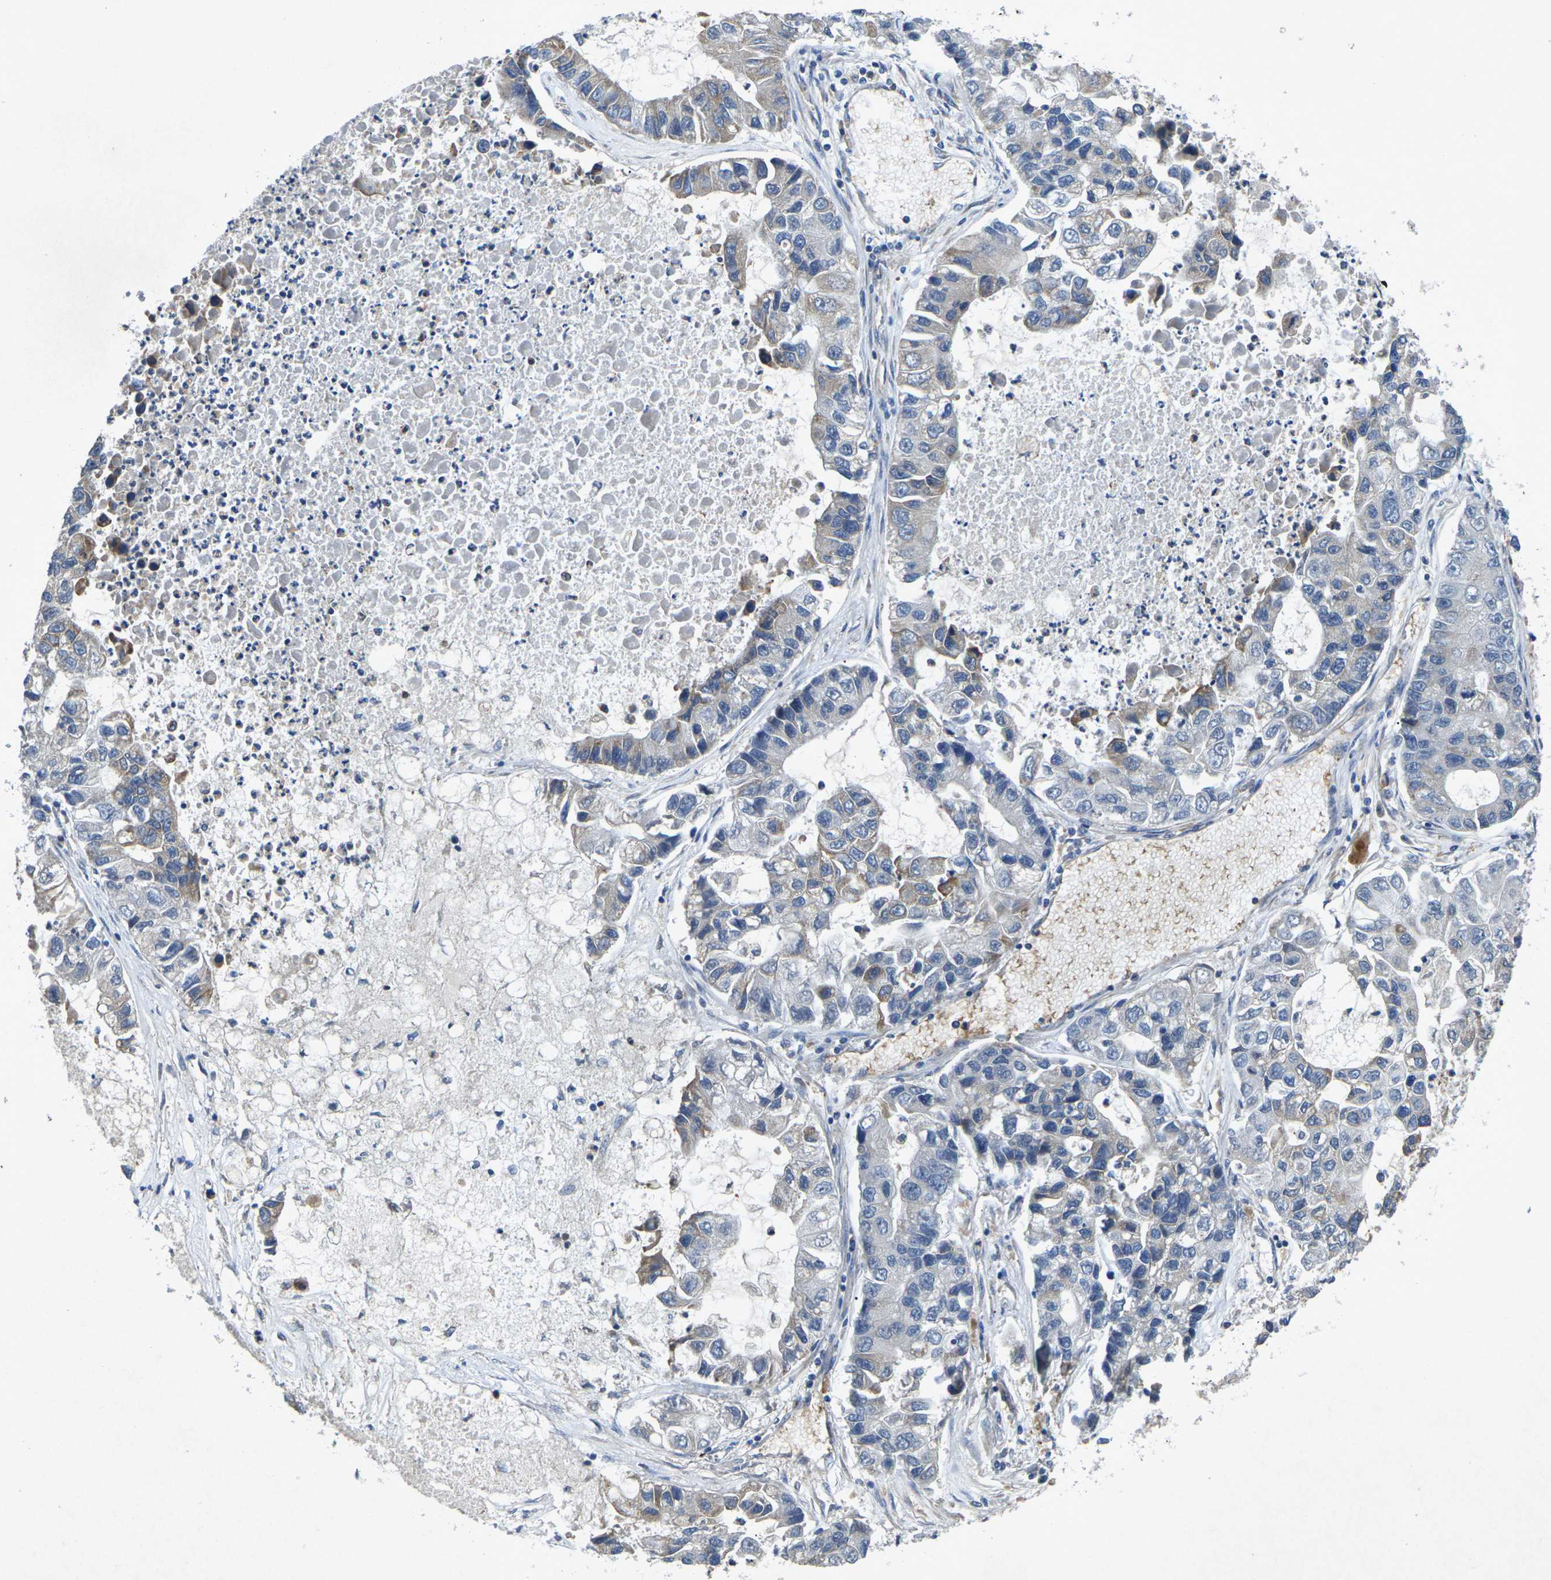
{"staining": {"intensity": "moderate", "quantity": "<25%", "location": "cytoplasmic/membranous"}, "tissue": "lung cancer", "cell_type": "Tumor cells", "image_type": "cancer", "snomed": [{"axis": "morphology", "description": "Adenocarcinoma, NOS"}, {"axis": "topography", "description": "Lung"}], "caption": "Approximately <25% of tumor cells in lung cancer reveal moderate cytoplasmic/membranous protein positivity as visualized by brown immunohistochemical staining.", "gene": "KIF1B", "patient": {"sex": "female", "age": 51}}